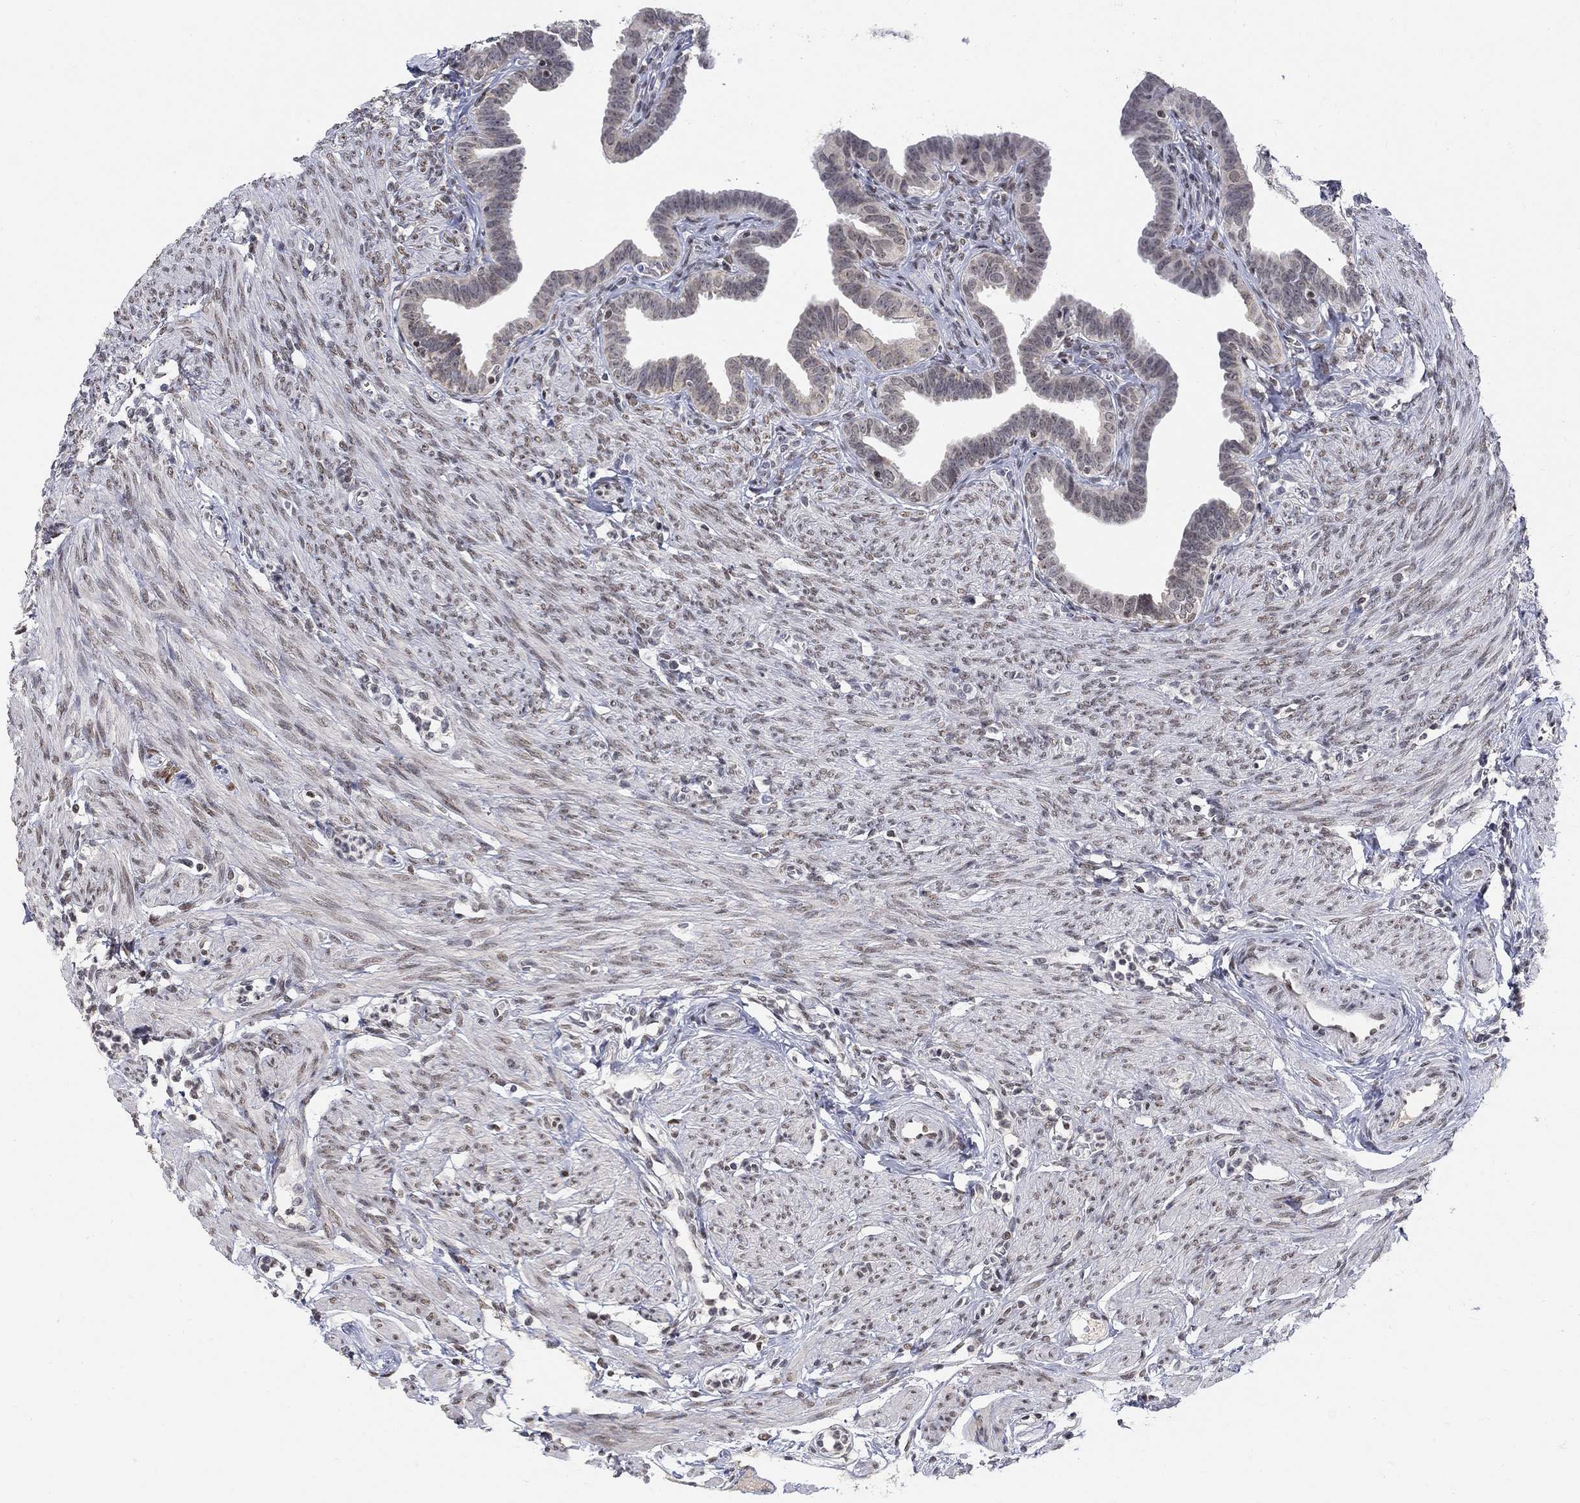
{"staining": {"intensity": "negative", "quantity": "none", "location": "none"}, "tissue": "fallopian tube", "cell_type": "Glandular cells", "image_type": "normal", "snomed": [{"axis": "morphology", "description": "Normal tissue, NOS"}, {"axis": "topography", "description": "Fallopian tube"}, {"axis": "topography", "description": "Ovary"}], "caption": "This is an immunohistochemistry image of benign fallopian tube. There is no staining in glandular cells.", "gene": "KLF12", "patient": {"sex": "female", "age": 33}}